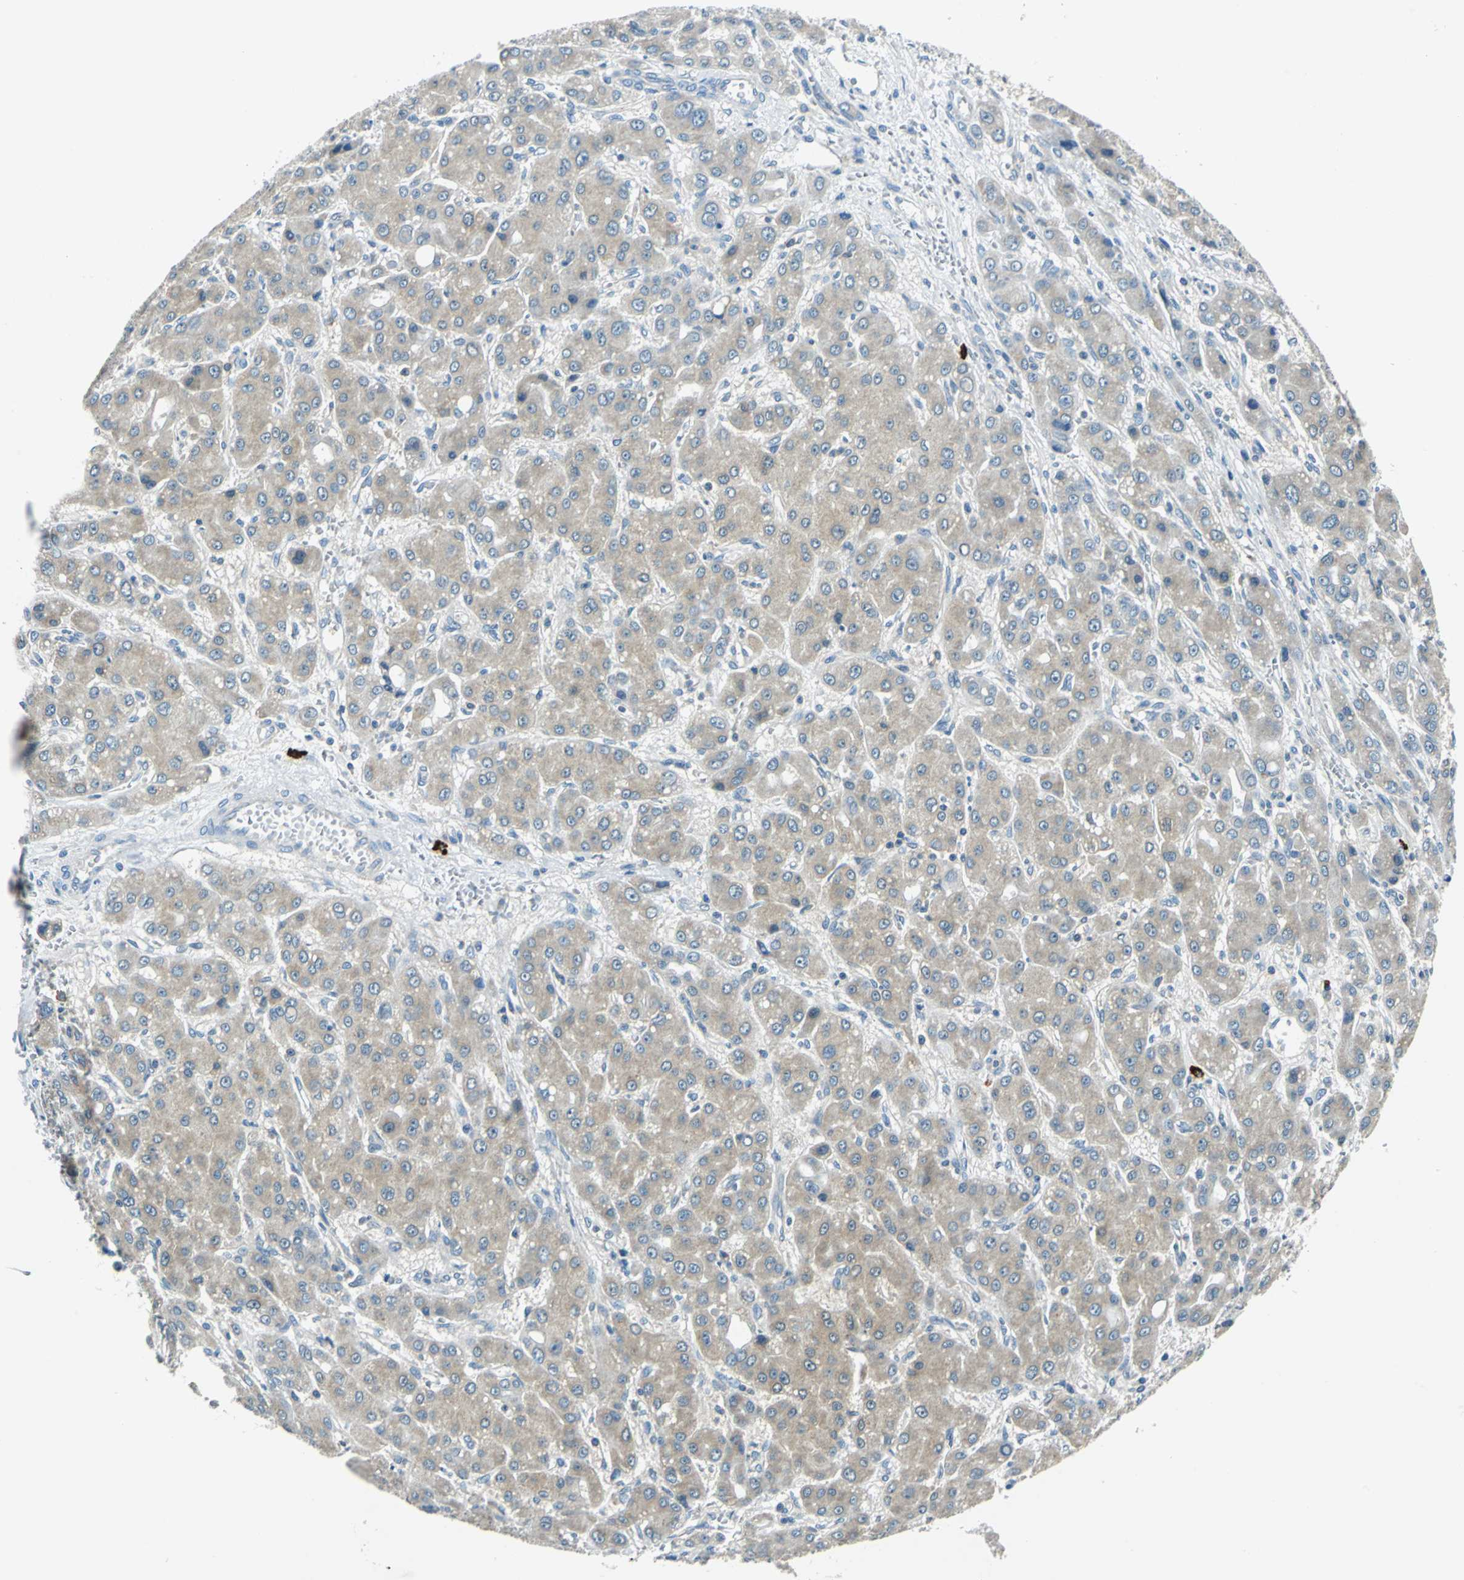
{"staining": {"intensity": "weak", "quantity": ">75%", "location": "cytoplasmic/membranous"}, "tissue": "liver cancer", "cell_type": "Tumor cells", "image_type": "cancer", "snomed": [{"axis": "morphology", "description": "Carcinoma, Hepatocellular, NOS"}, {"axis": "topography", "description": "Liver"}], "caption": "Approximately >75% of tumor cells in human liver cancer (hepatocellular carcinoma) display weak cytoplasmic/membranous protein staining as visualized by brown immunohistochemical staining.", "gene": "CPA3", "patient": {"sex": "male", "age": 55}}